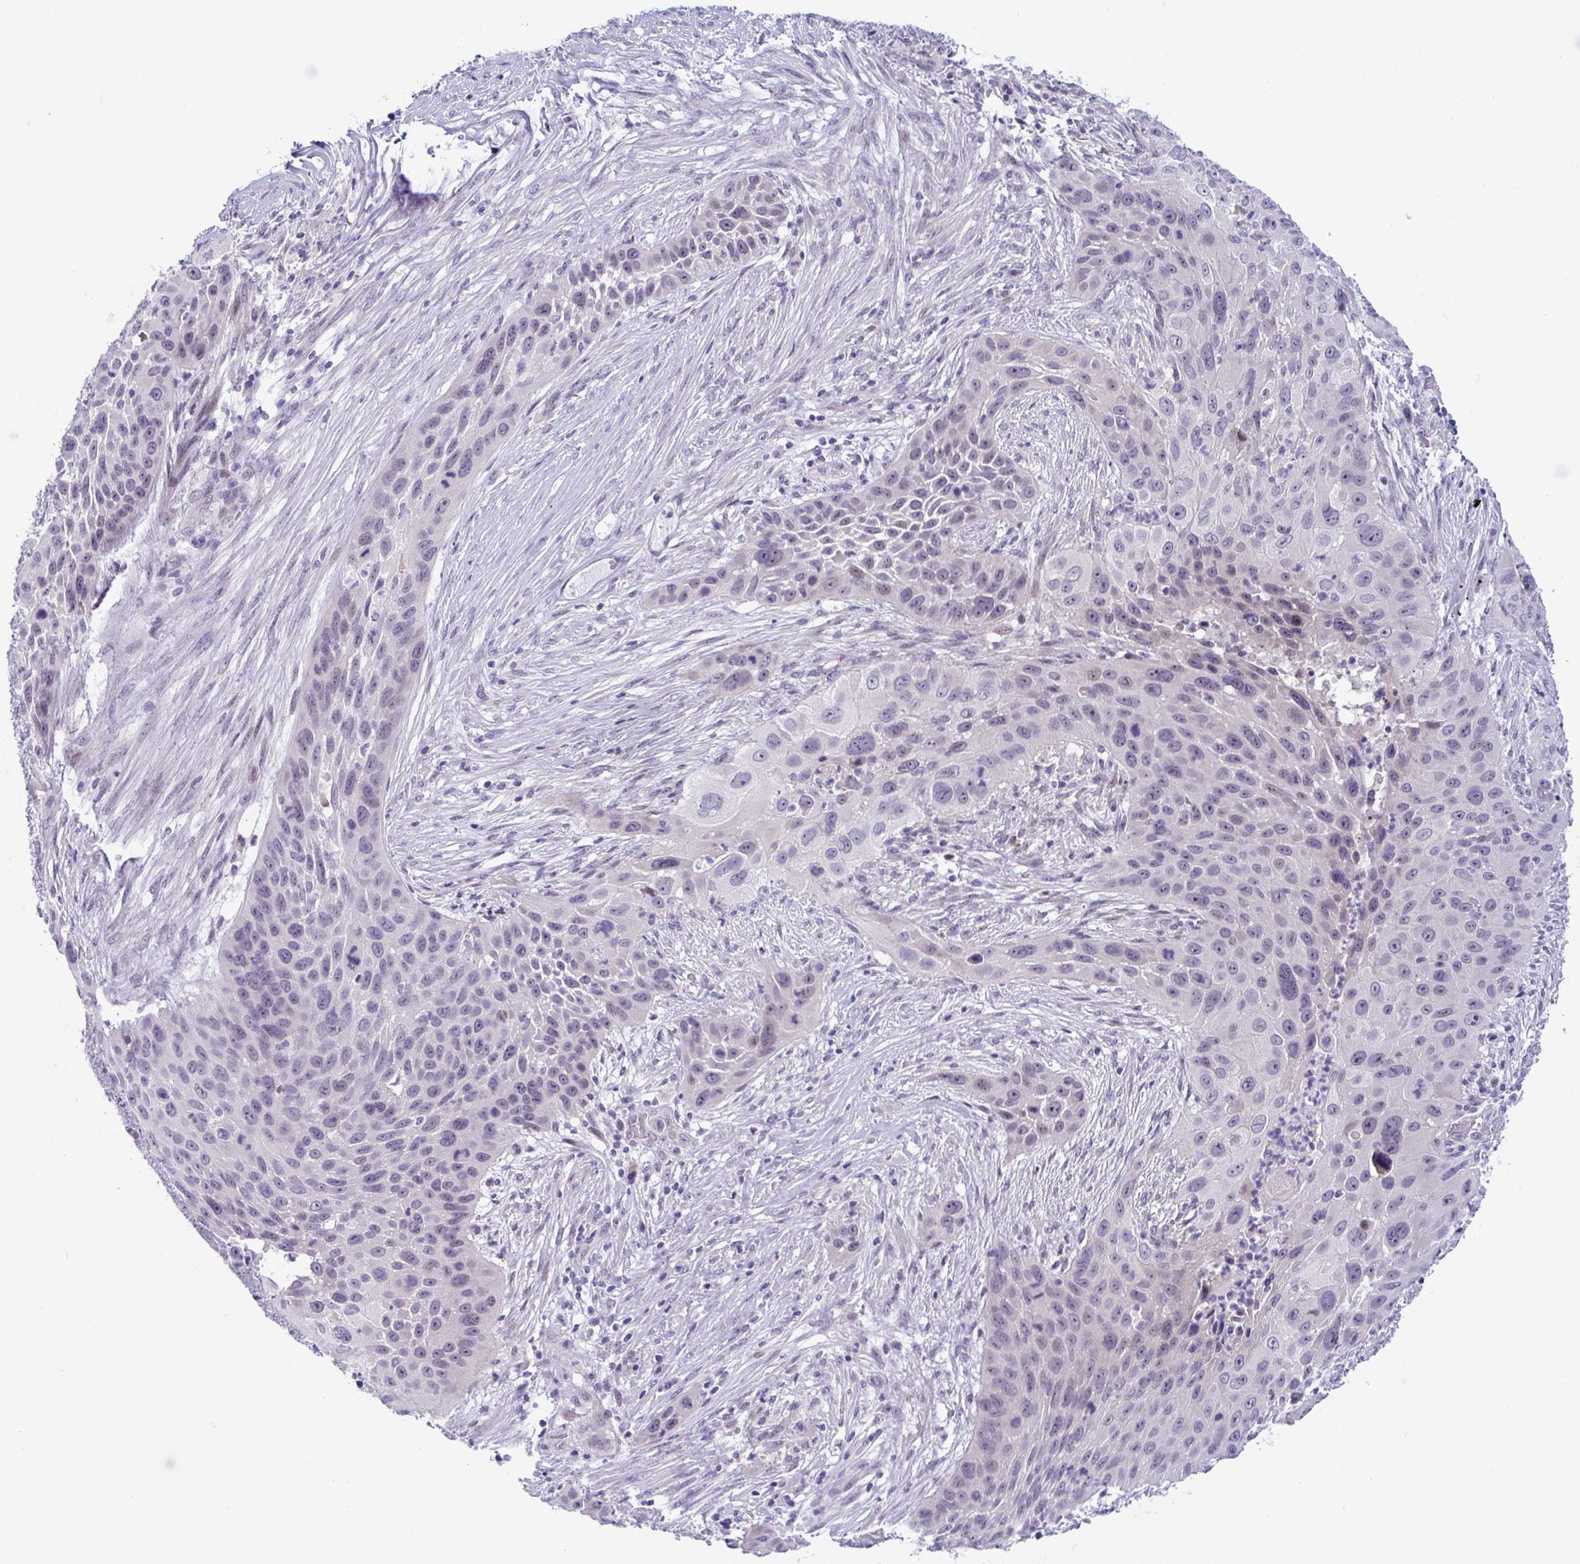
{"staining": {"intensity": "negative", "quantity": "none", "location": "none"}, "tissue": "lung cancer", "cell_type": "Tumor cells", "image_type": "cancer", "snomed": [{"axis": "morphology", "description": "Squamous cell carcinoma, NOS"}, {"axis": "topography", "description": "Lung"}], "caption": "A micrograph of human lung cancer (squamous cell carcinoma) is negative for staining in tumor cells.", "gene": "USP35", "patient": {"sex": "male", "age": 63}}